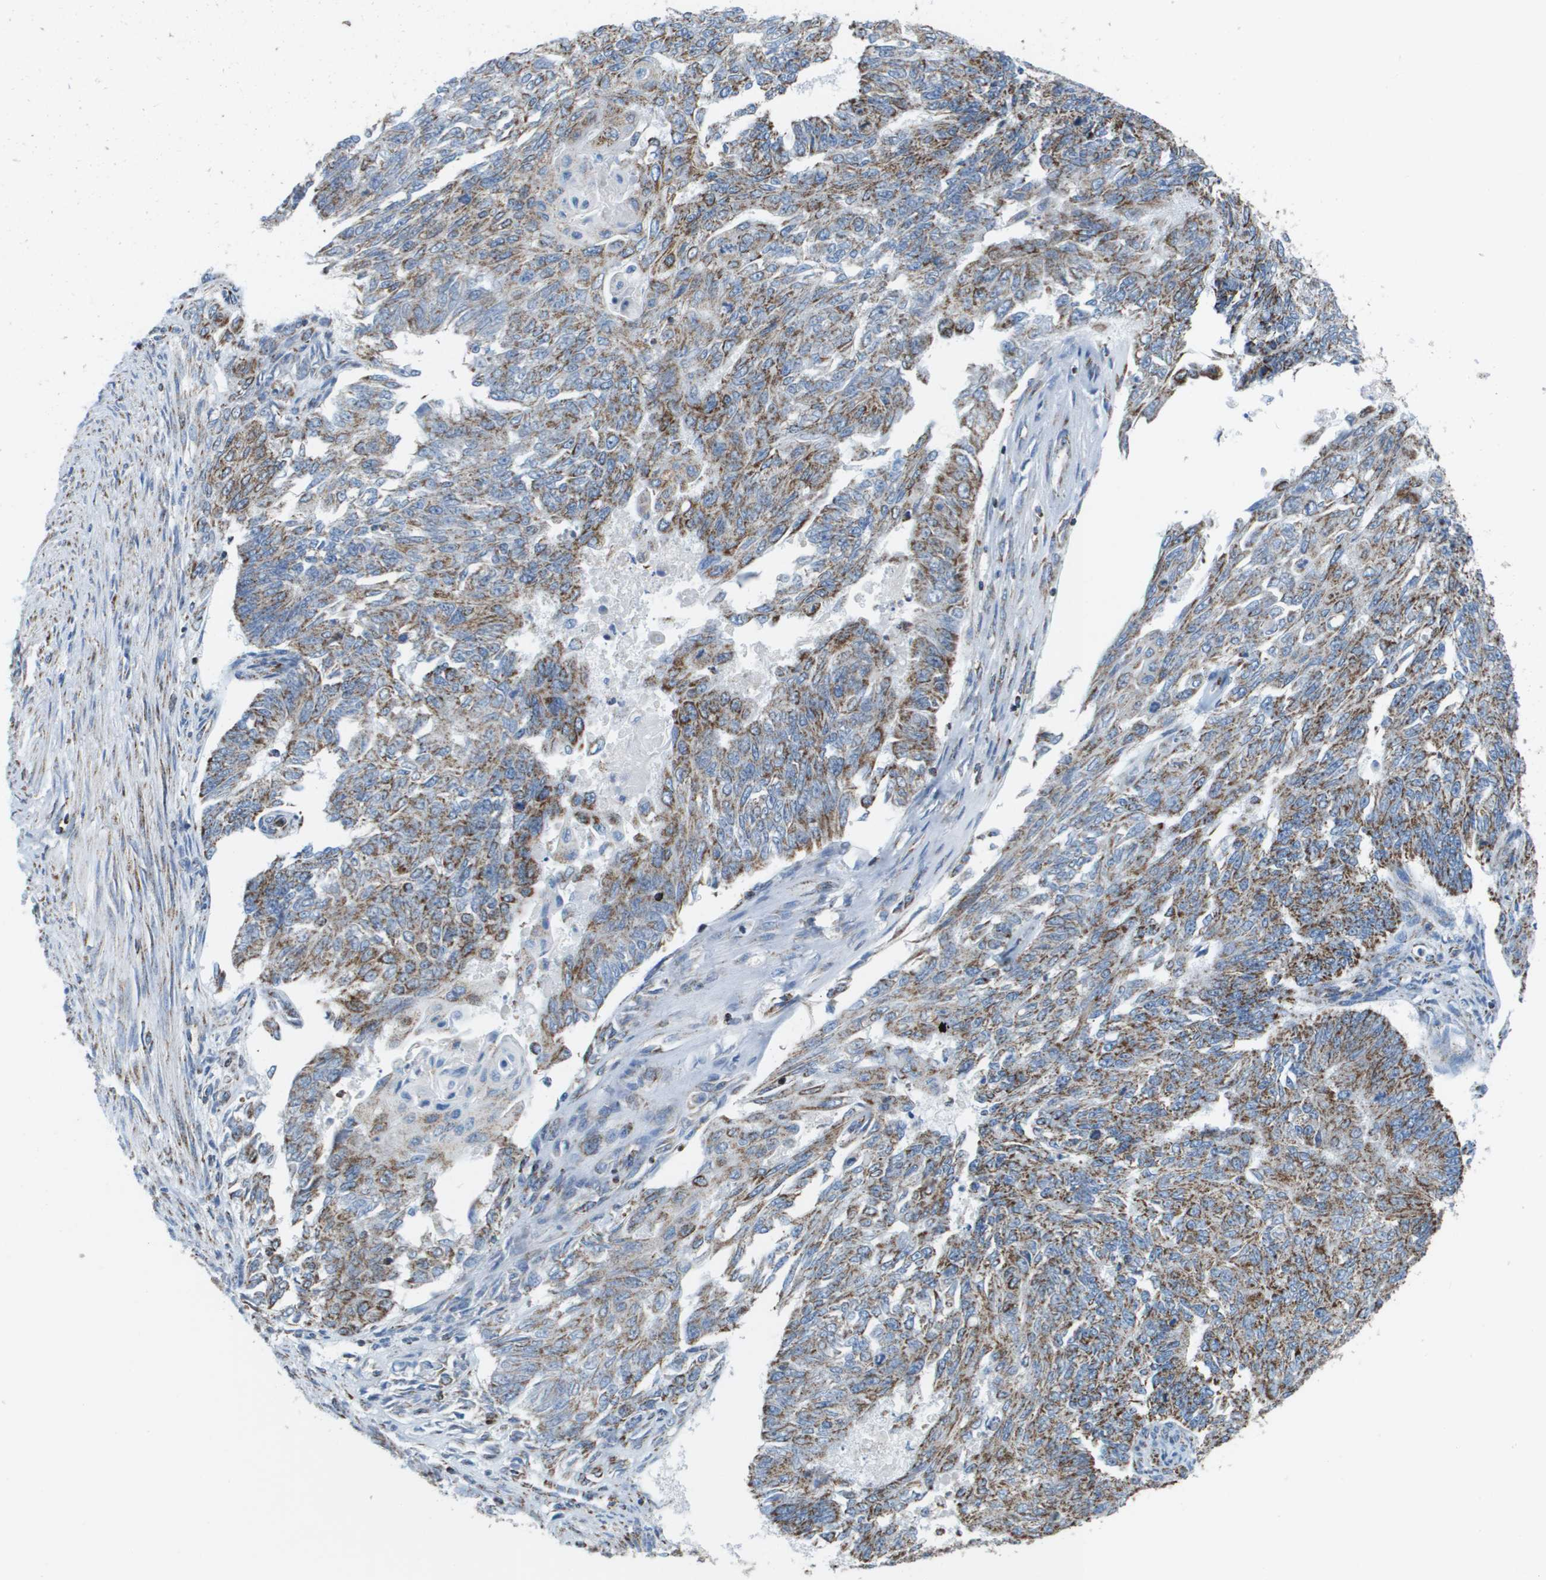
{"staining": {"intensity": "moderate", "quantity": ">75%", "location": "cytoplasmic/membranous"}, "tissue": "endometrial cancer", "cell_type": "Tumor cells", "image_type": "cancer", "snomed": [{"axis": "morphology", "description": "Adenocarcinoma, NOS"}, {"axis": "topography", "description": "Endometrium"}], "caption": "The immunohistochemical stain shows moderate cytoplasmic/membranous expression in tumor cells of adenocarcinoma (endometrial) tissue.", "gene": "ATP5F1B", "patient": {"sex": "female", "age": 32}}